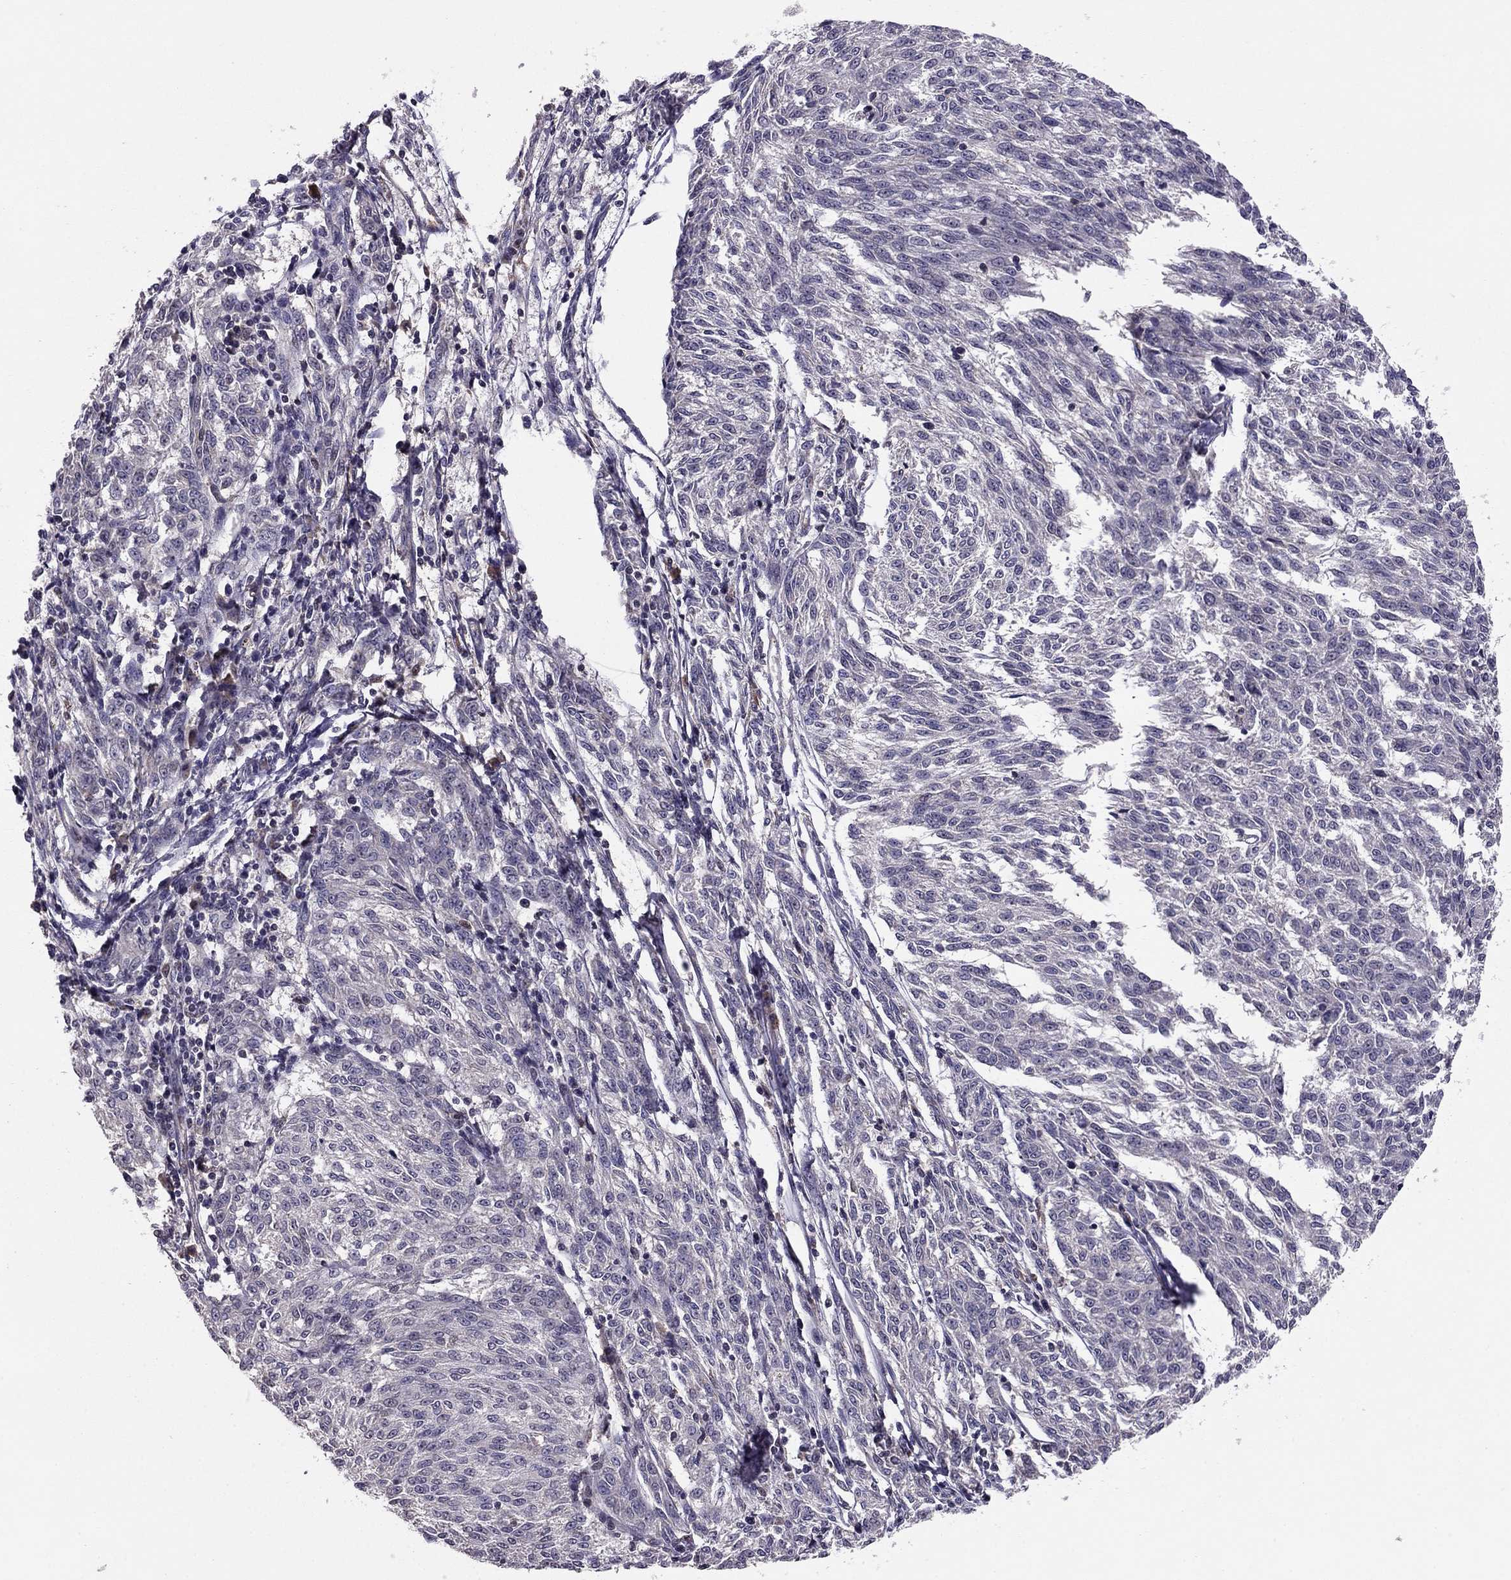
{"staining": {"intensity": "negative", "quantity": "none", "location": "none"}, "tissue": "melanoma", "cell_type": "Tumor cells", "image_type": "cancer", "snomed": [{"axis": "morphology", "description": "Malignant melanoma, NOS"}, {"axis": "topography", "description": "Skin"}], "caption": "This is a photomicrograph of immunohistochemistry (IHC) staining of melanoma, which shows no positivity in tumor cells.", "gene": "HCN1", "patient": {"sex": "female", "age": 72}}